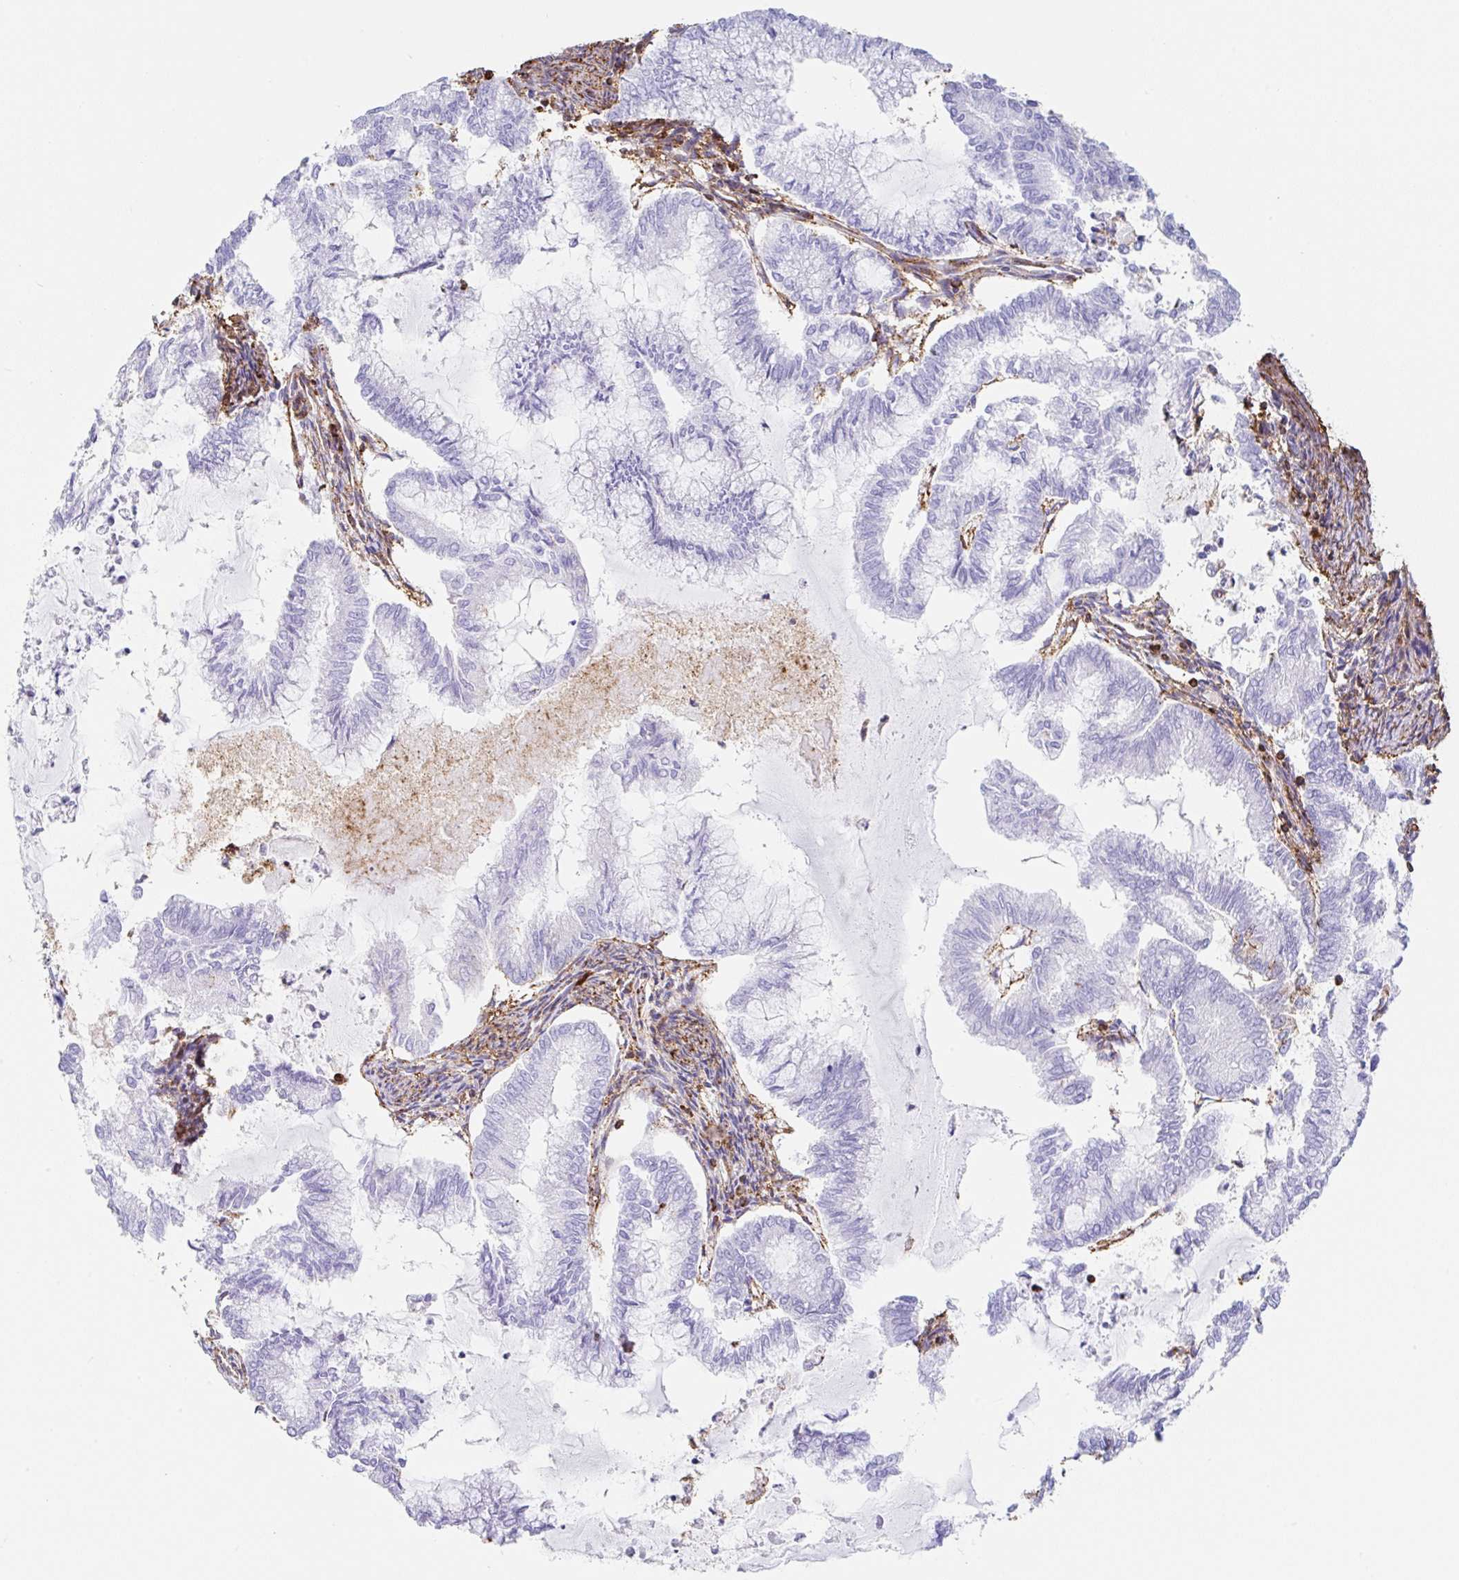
{"staining": {"intensity": "negative", "quantity": "none", "location": "none"}, "tissue": "endometrial cancer", "cell_type": "Tumor cells", "image_type": "cancer", "snomed": [{"axis": "morphology", "description": "Adenocarcinoma, NOS"}, {"axis": "topography", "description": "Endometrium"}], "caption": "Tumor cells are negative for brown protein staining in endometrial adenocarcinoma.", "gene": "MTTP", "patient": {"sex": "female", "age": 79}}